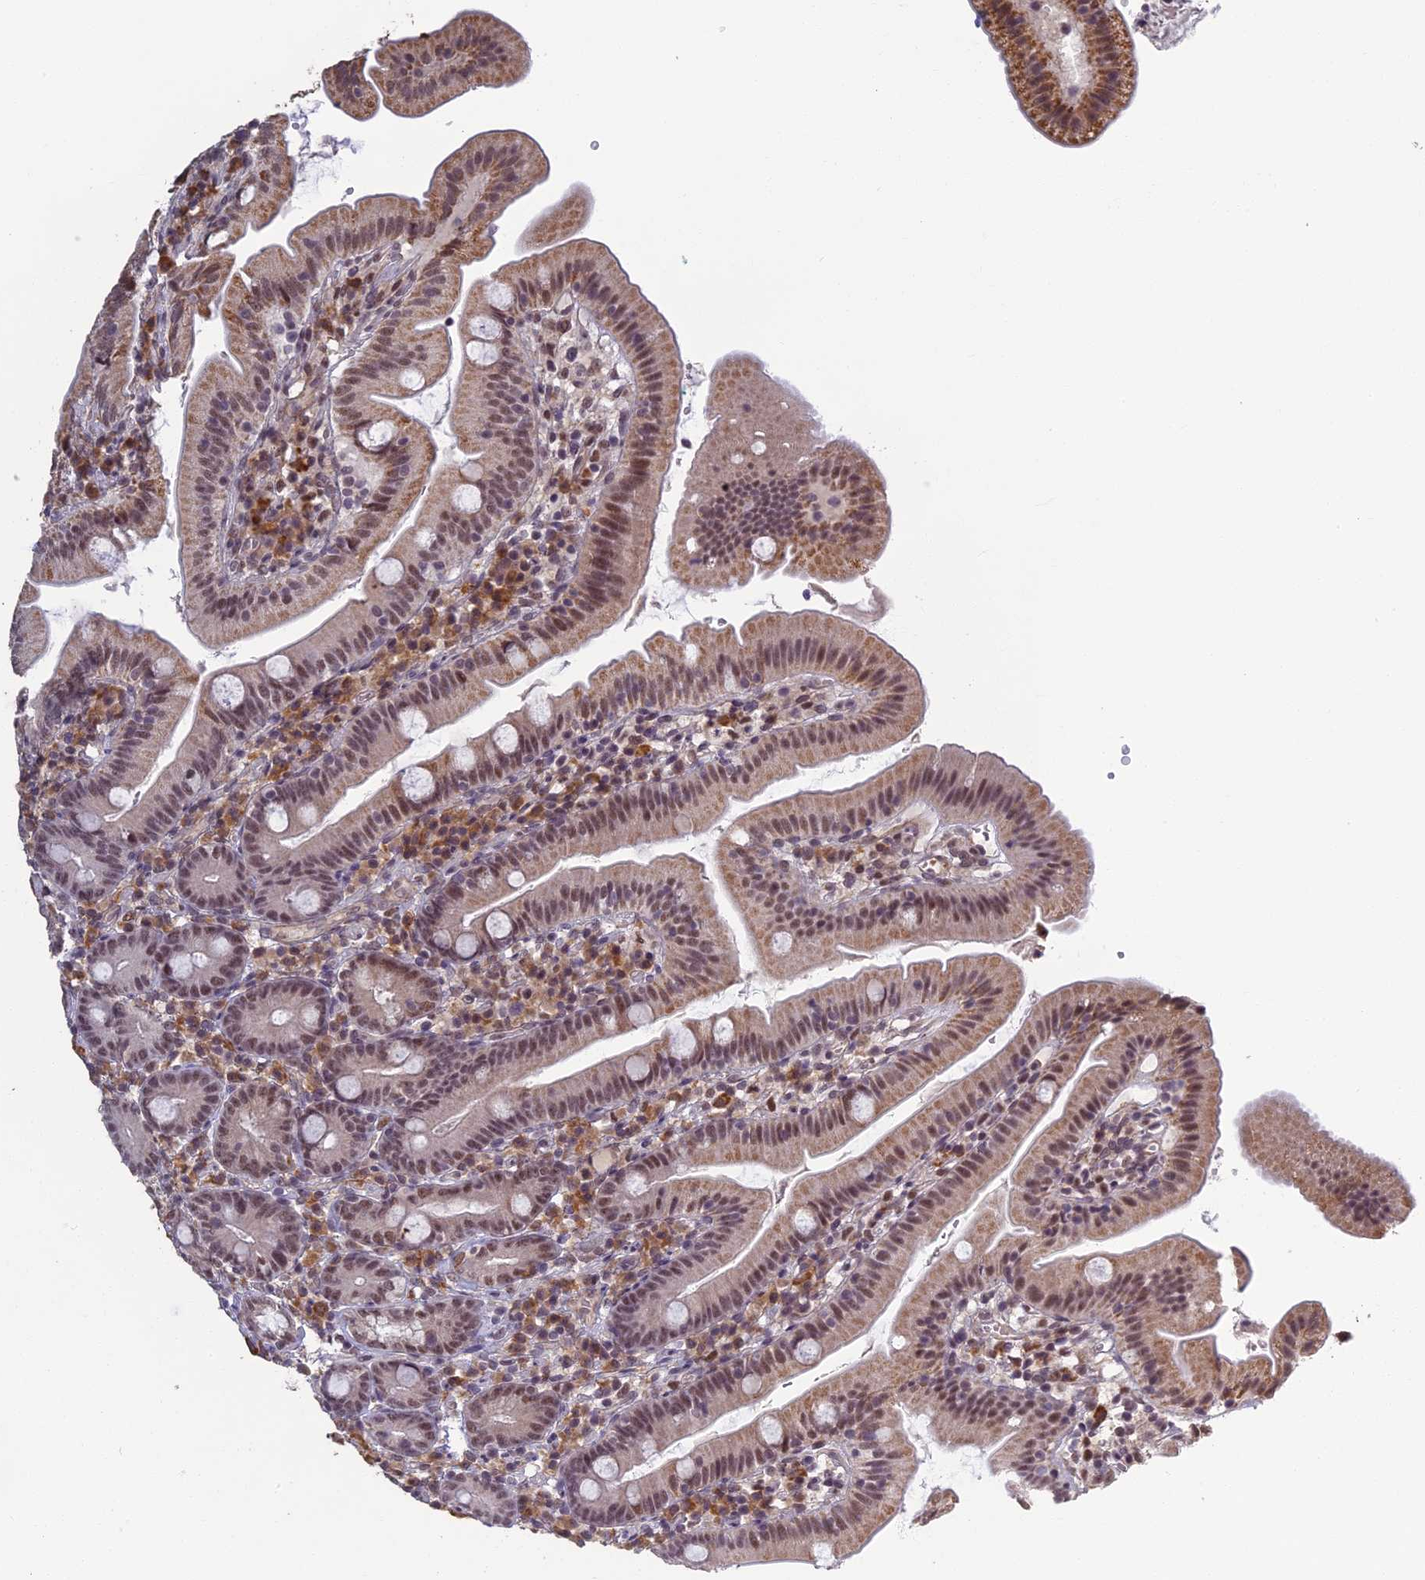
{"staining": {"intensity": "moderate", "quantity": ">75%", "location": "cytoplasmic/membranous,nuclear"}, "tissue": "duodenum", "cell_type": "Glandular cells", "image_type": "normal", "snomed": [{"axis": "morphology", "description": "Normal tissue, NOS"}, {"axis": "topography", "description": "Duodenum"}], "caption": "Moderate cytoplasmic/membranous,nuclear expression for a protein is identified in about >75% of glandular cells of benign duodenum using immunohistochemistry (IHC).", "gene": "MORF4L1", "patient": {"sex": "female", "age": 67}}